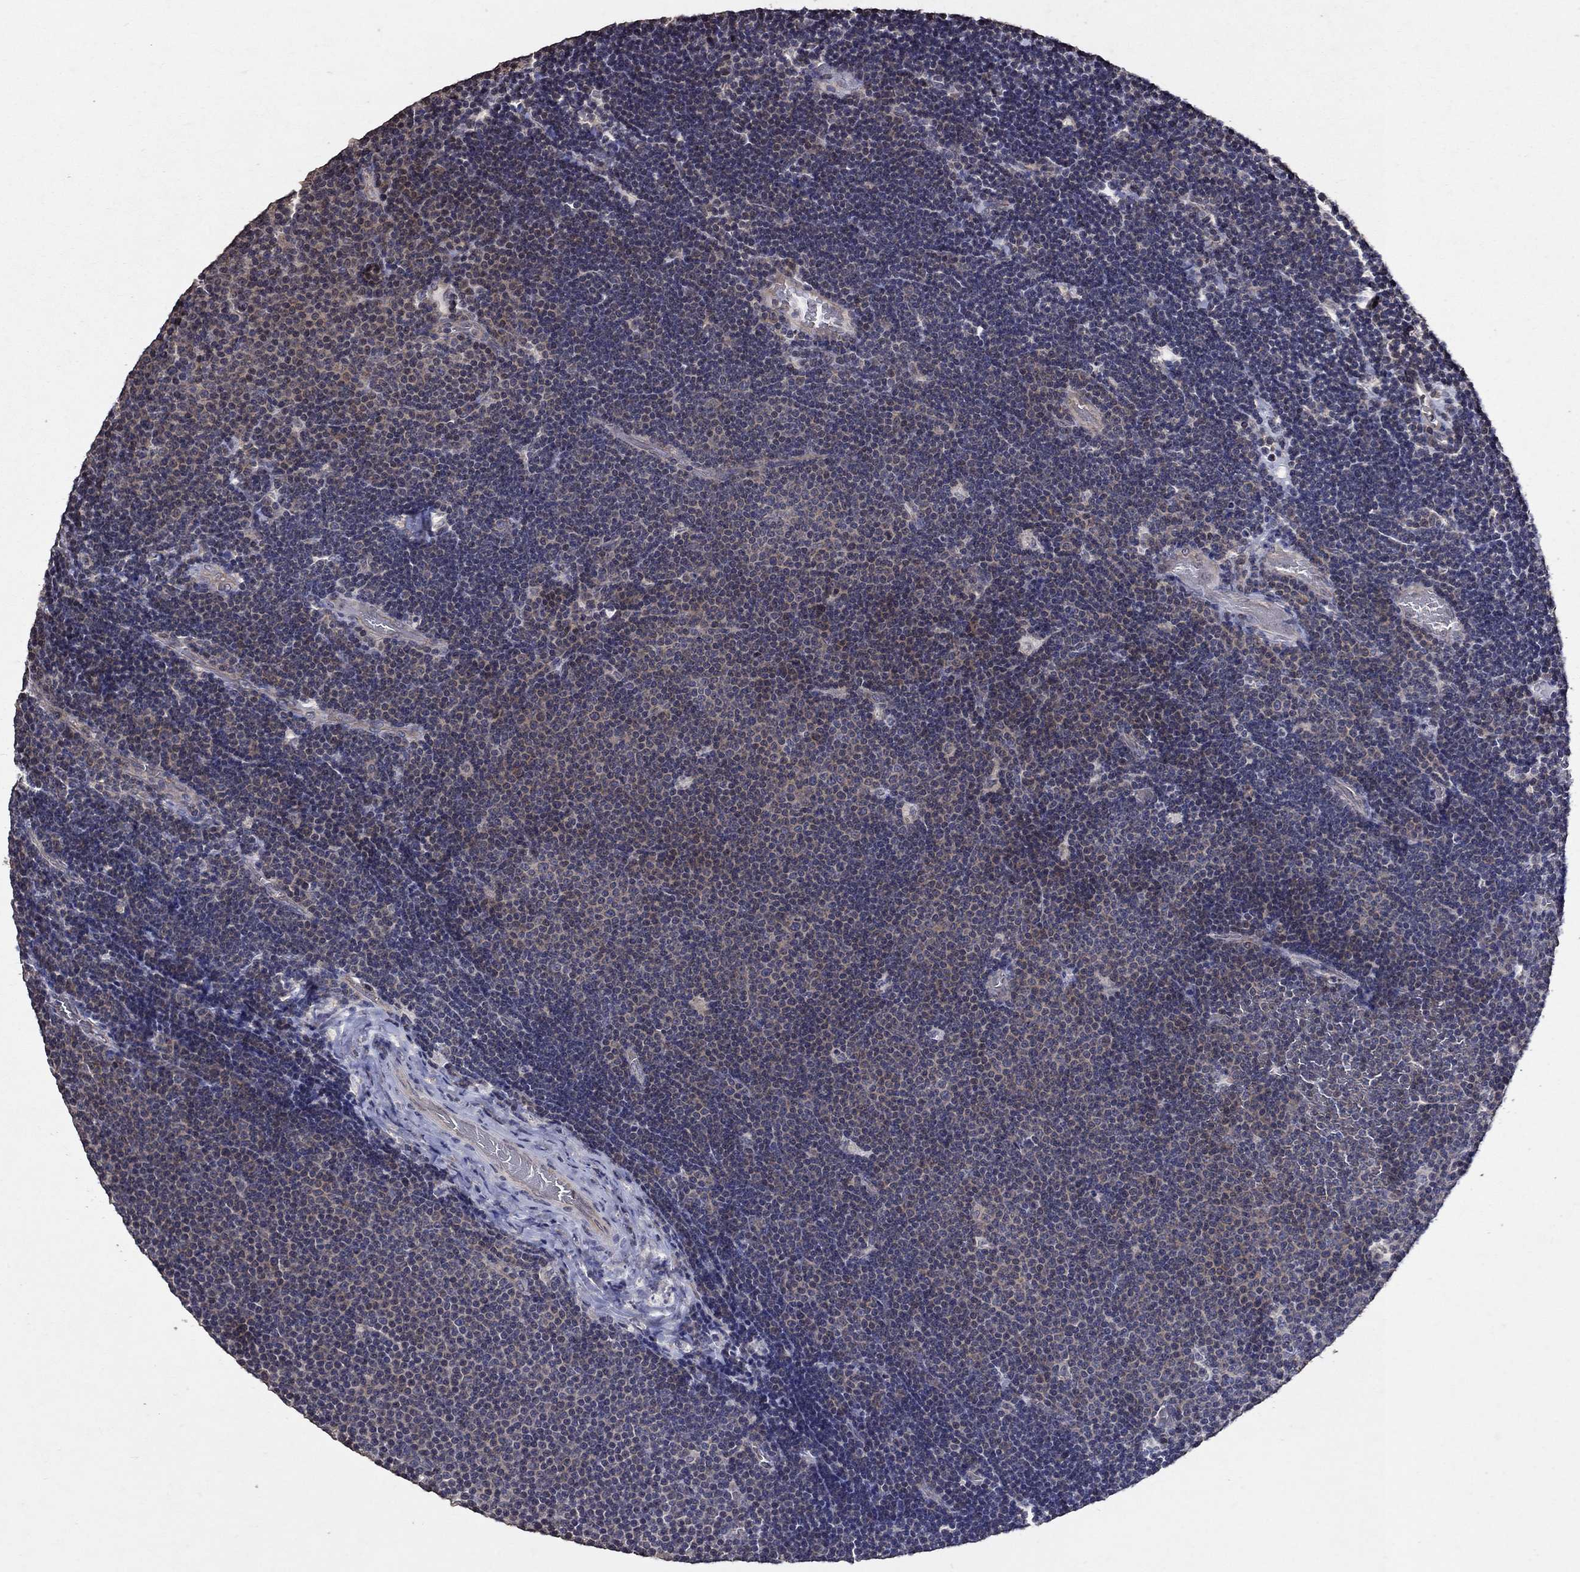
{"staining": {"intensity": "negative", "quantity": "none", "location": "none"}, "tissue": "lymphoma", "cell_type": "Tumor cells", "image_type": "cancer", "snomed": [{"axis": "morphology", "description": "Malignant lymphoma, non-Hodgkin's type, Low grade"}, {"axis": "topography", "description": "Brain"}], "caption": "An IHC histopathology image of lymphoma is shown. There is no staining in tumor cells of lymphoma.", "gene": "HAP1", "patient": {"sex": "female", "age": 66}}